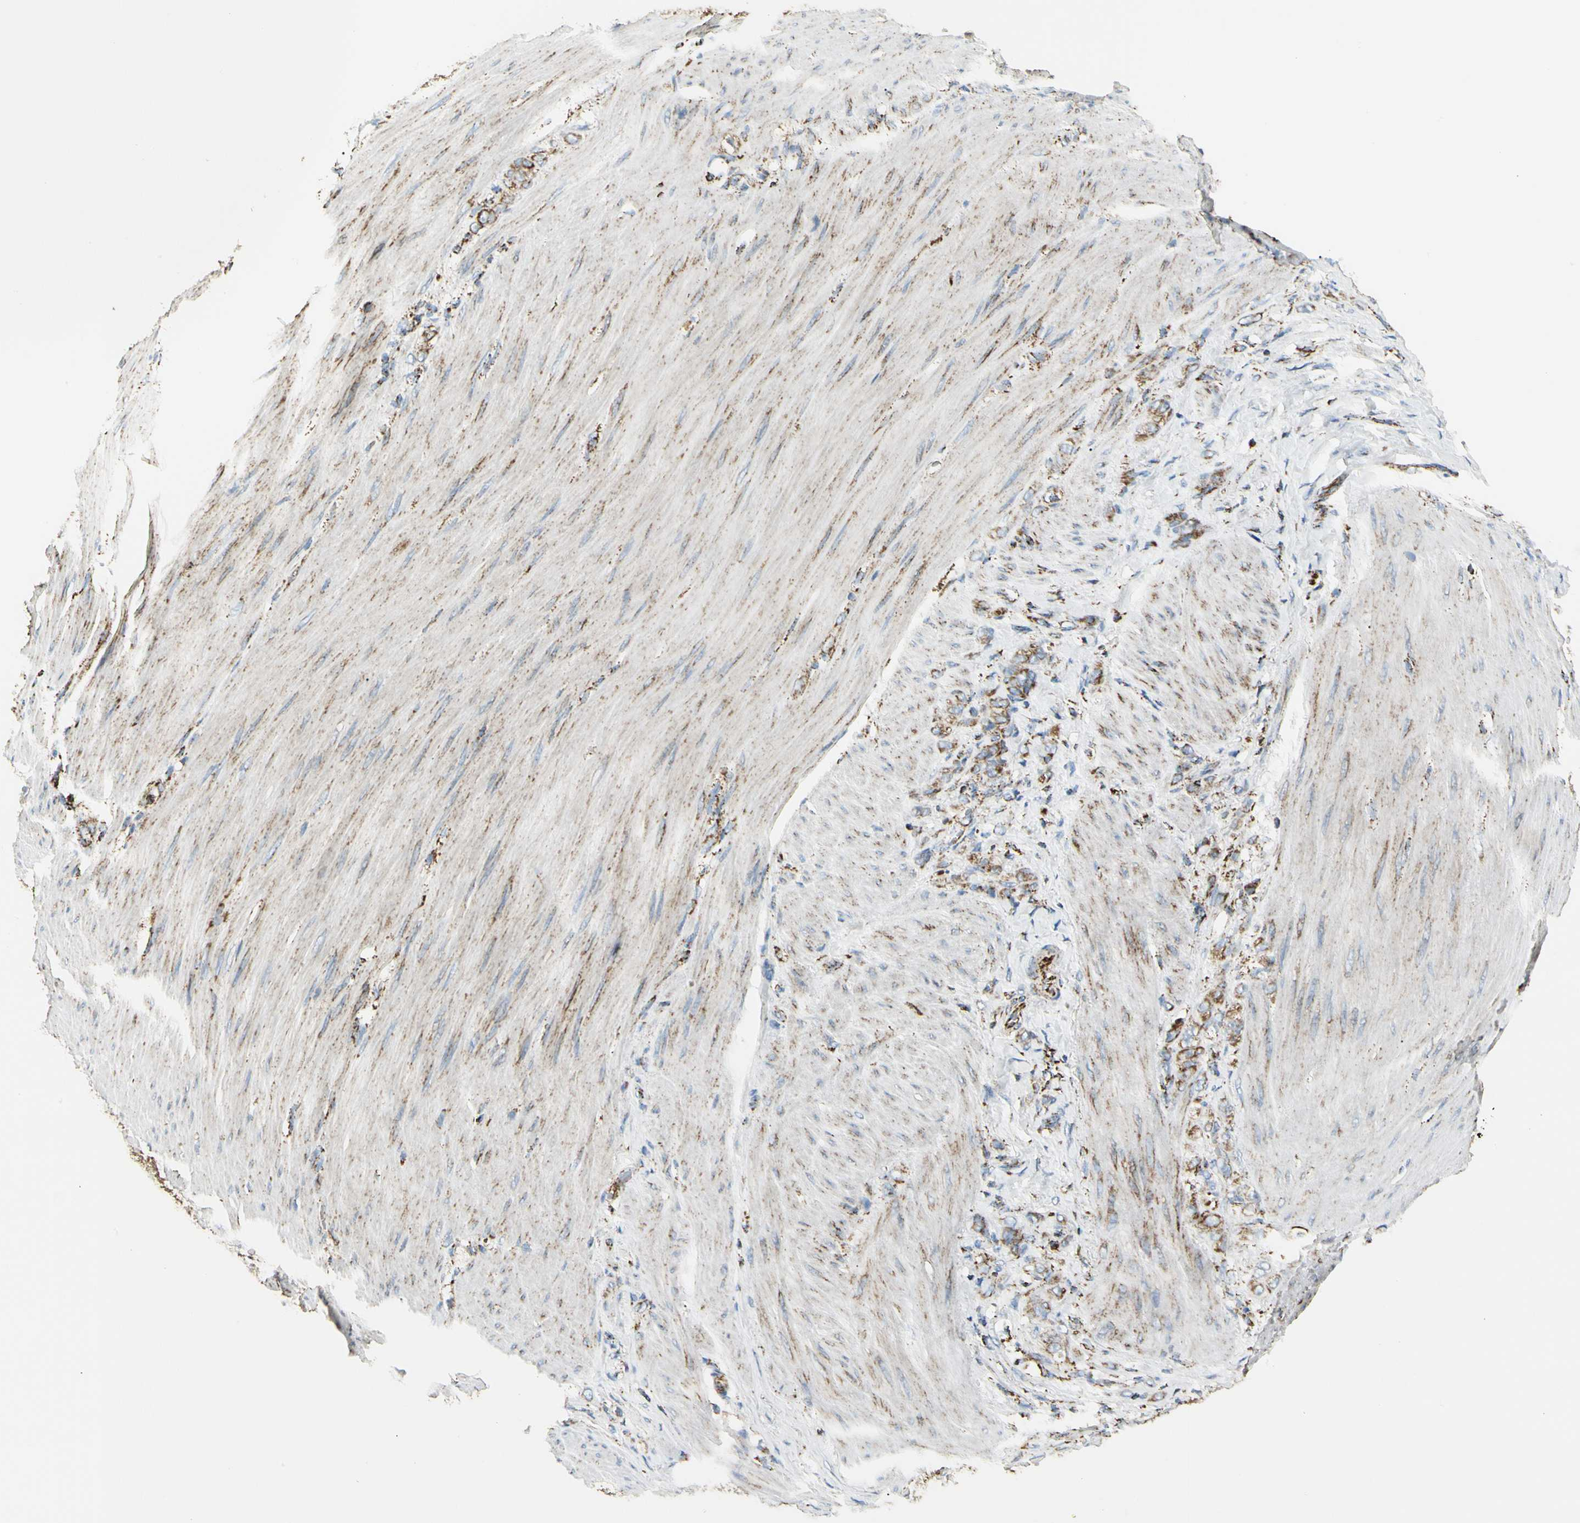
{"staining": {"intensity": "moderate", "quantity": ">75%", "location": "cytoplasmic/membranous"}, "tissue": "stomach cancer", "cell_type": "Tumor cells", "image_type": "cancer", "snomed": [{"axis": "morphology", "description": "Adenocarcinoma, NOS"}, {"axis": "topography", "description": "Stomach"}], "caption": "A high-resolution photomicrograph shows immunohistochemistry staining of stomach cancer, which reveals moderate cytoplasmic/membranous staining in approximately >75% of tumor cells.", "gene": "ME2", "patient": {"sex": "male", "age": 82}}